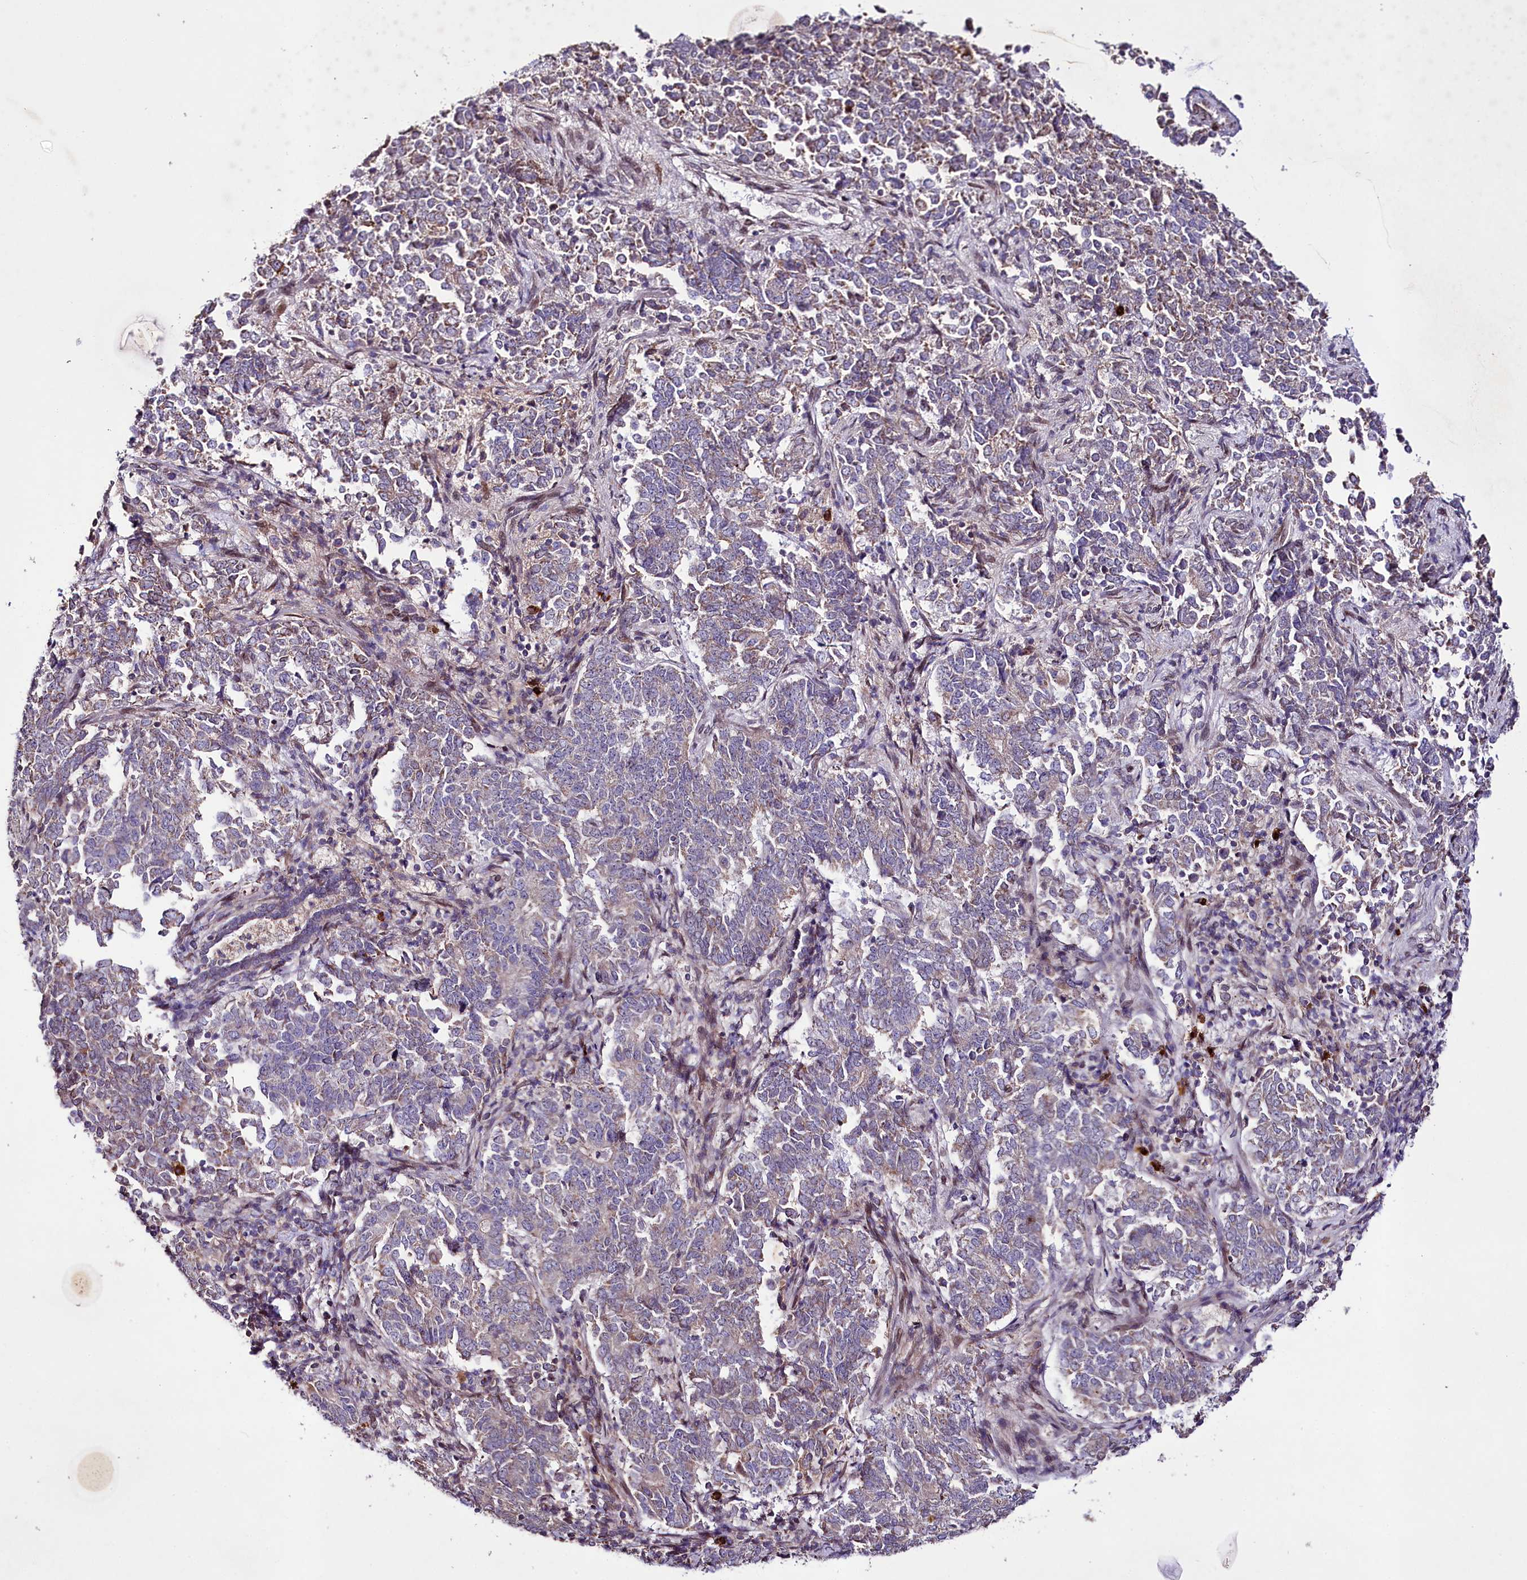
{"staining": {"intensity": "negative", "quantity": "none", "location": "none"}, "tissue": "endometrial cancer", "cell_type": "Tumor cells", "image_type": "cancer", "snomed": [{"axis": "morphology", "description": "Adenocarcinoma, NOS"}, {"axis": "topography", "description": "Endometrium"}], "caption": "Protein analysis of endometrial cancer (adenocarcinoma) shows no significant positivity in tumor cells. Nuclei are stained in blue.", "gene": "ZNF226", "patient": {"sex": "female", "age": 80}}